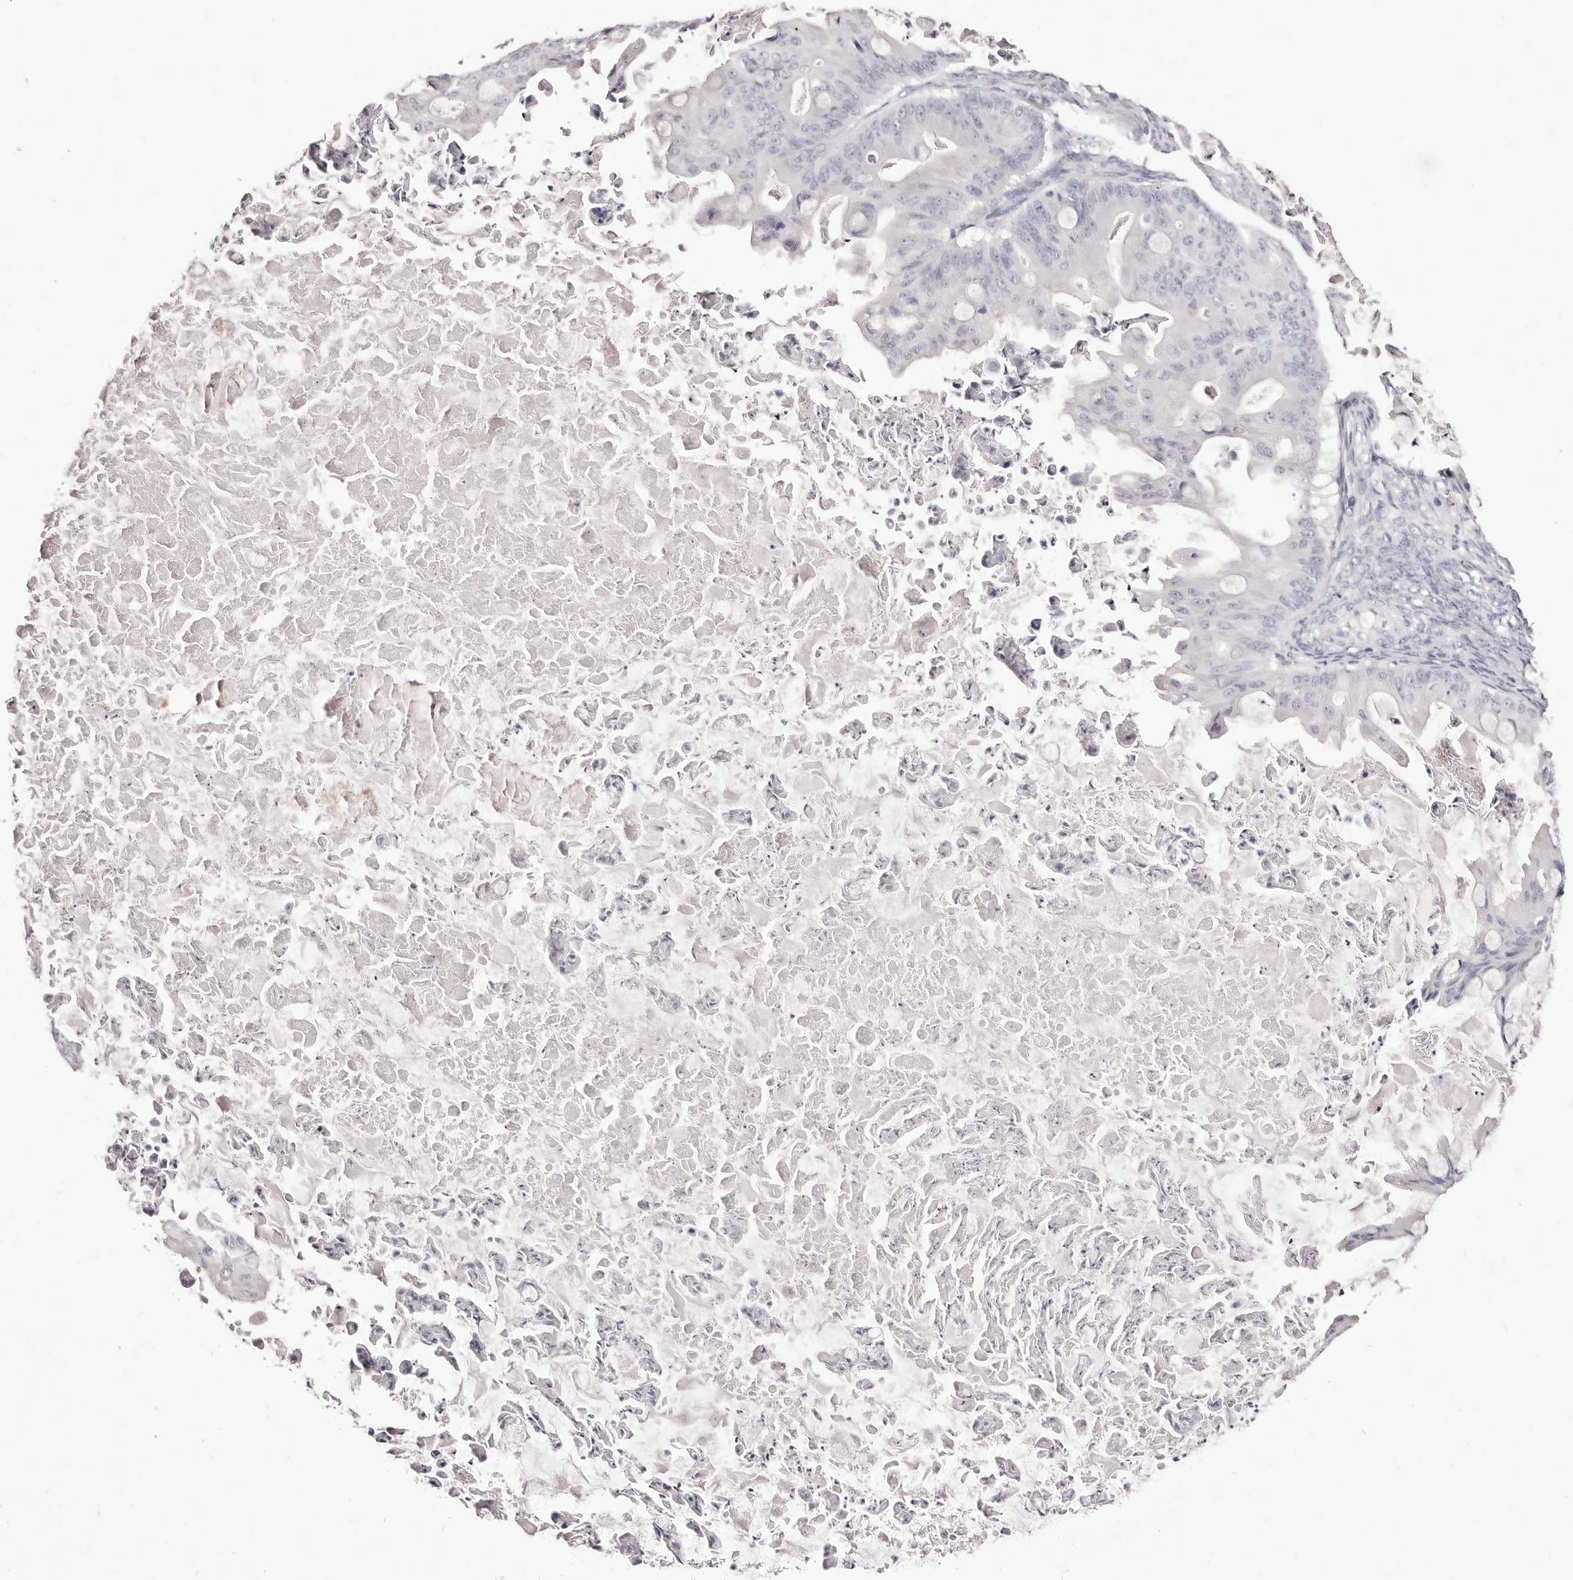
{"staining": {"intensity": "negative", "quantity": "none", "location": "none"}, "tissue": "ovarian cancer", "cell_type": "Tumor cells", "image_type": "cancer", "snomed": [{"axis": "morphology", "description": "Cystadenocarcinoma, mucinous, NOS"}, {"axis": "topography", "description": "Ovary"}], "caption": "A high-resolution micrograph shows immunohistochemistry (IHC) staining of ovarian cancer, which shows no significant staining in tumor cells.", "gene": "PF4", "patient": {"sex": "female", "age": 37}}